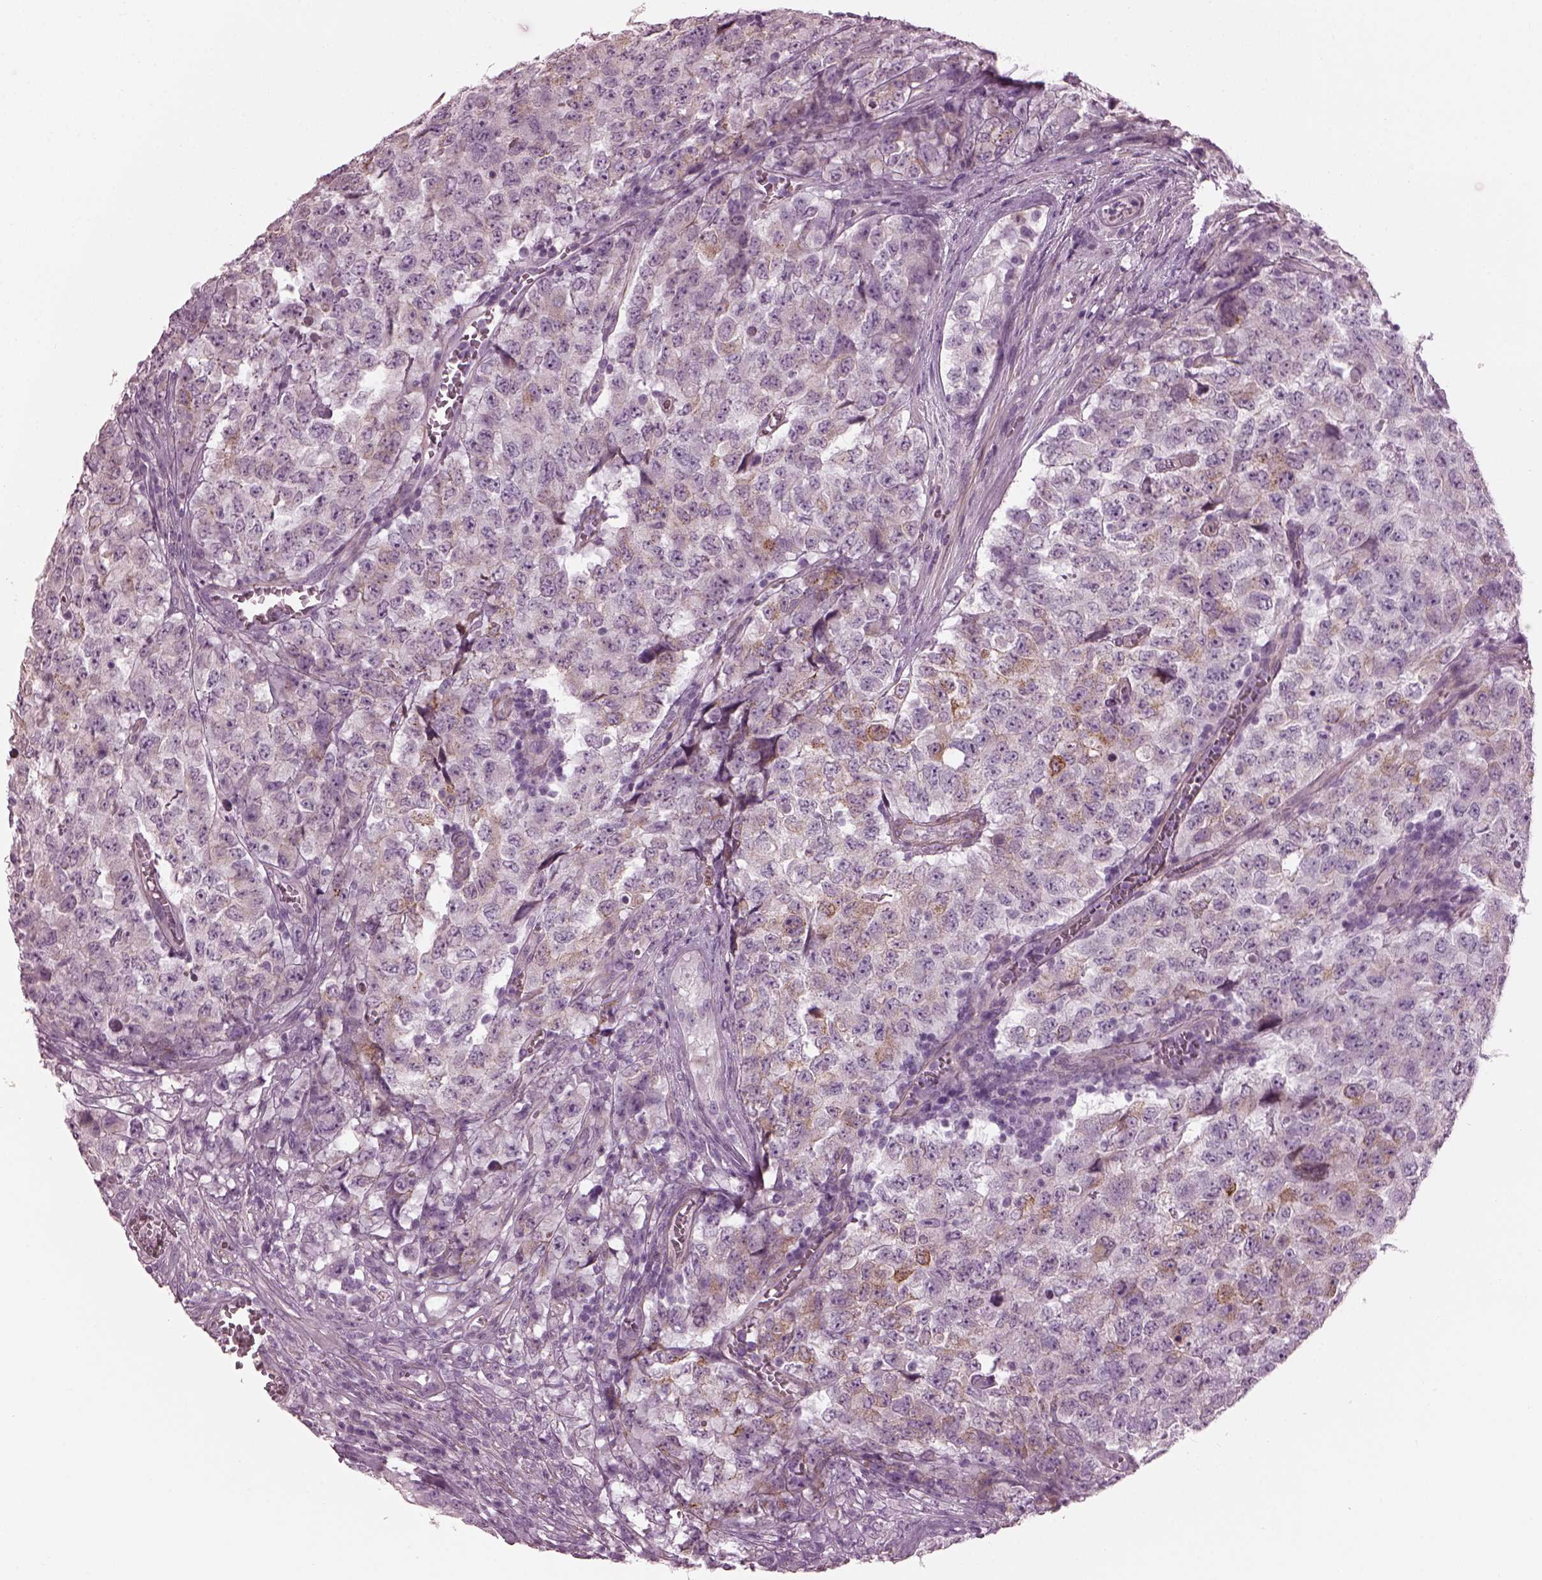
{"staining": {"intensity": "negative", "quantity": "none", "location": "none"}, "tissue": "testis cancer", "cell_type": "Tumor cells", "image_type": "cancer", "snomed": [{"axis": "morphology", "description": "Carcinoma, Embryonal, NOS"}, {"axis": "topography", "description": "Testis"}], "caption": "High magnification brightfield microscopy of testis cancer stained with DAB (brown) and counterstained with hematoxylin (blue): tumor cells show no significant positivity.", "gene": "BFSP1", "patient": {"sex": "male", "age": 23}}